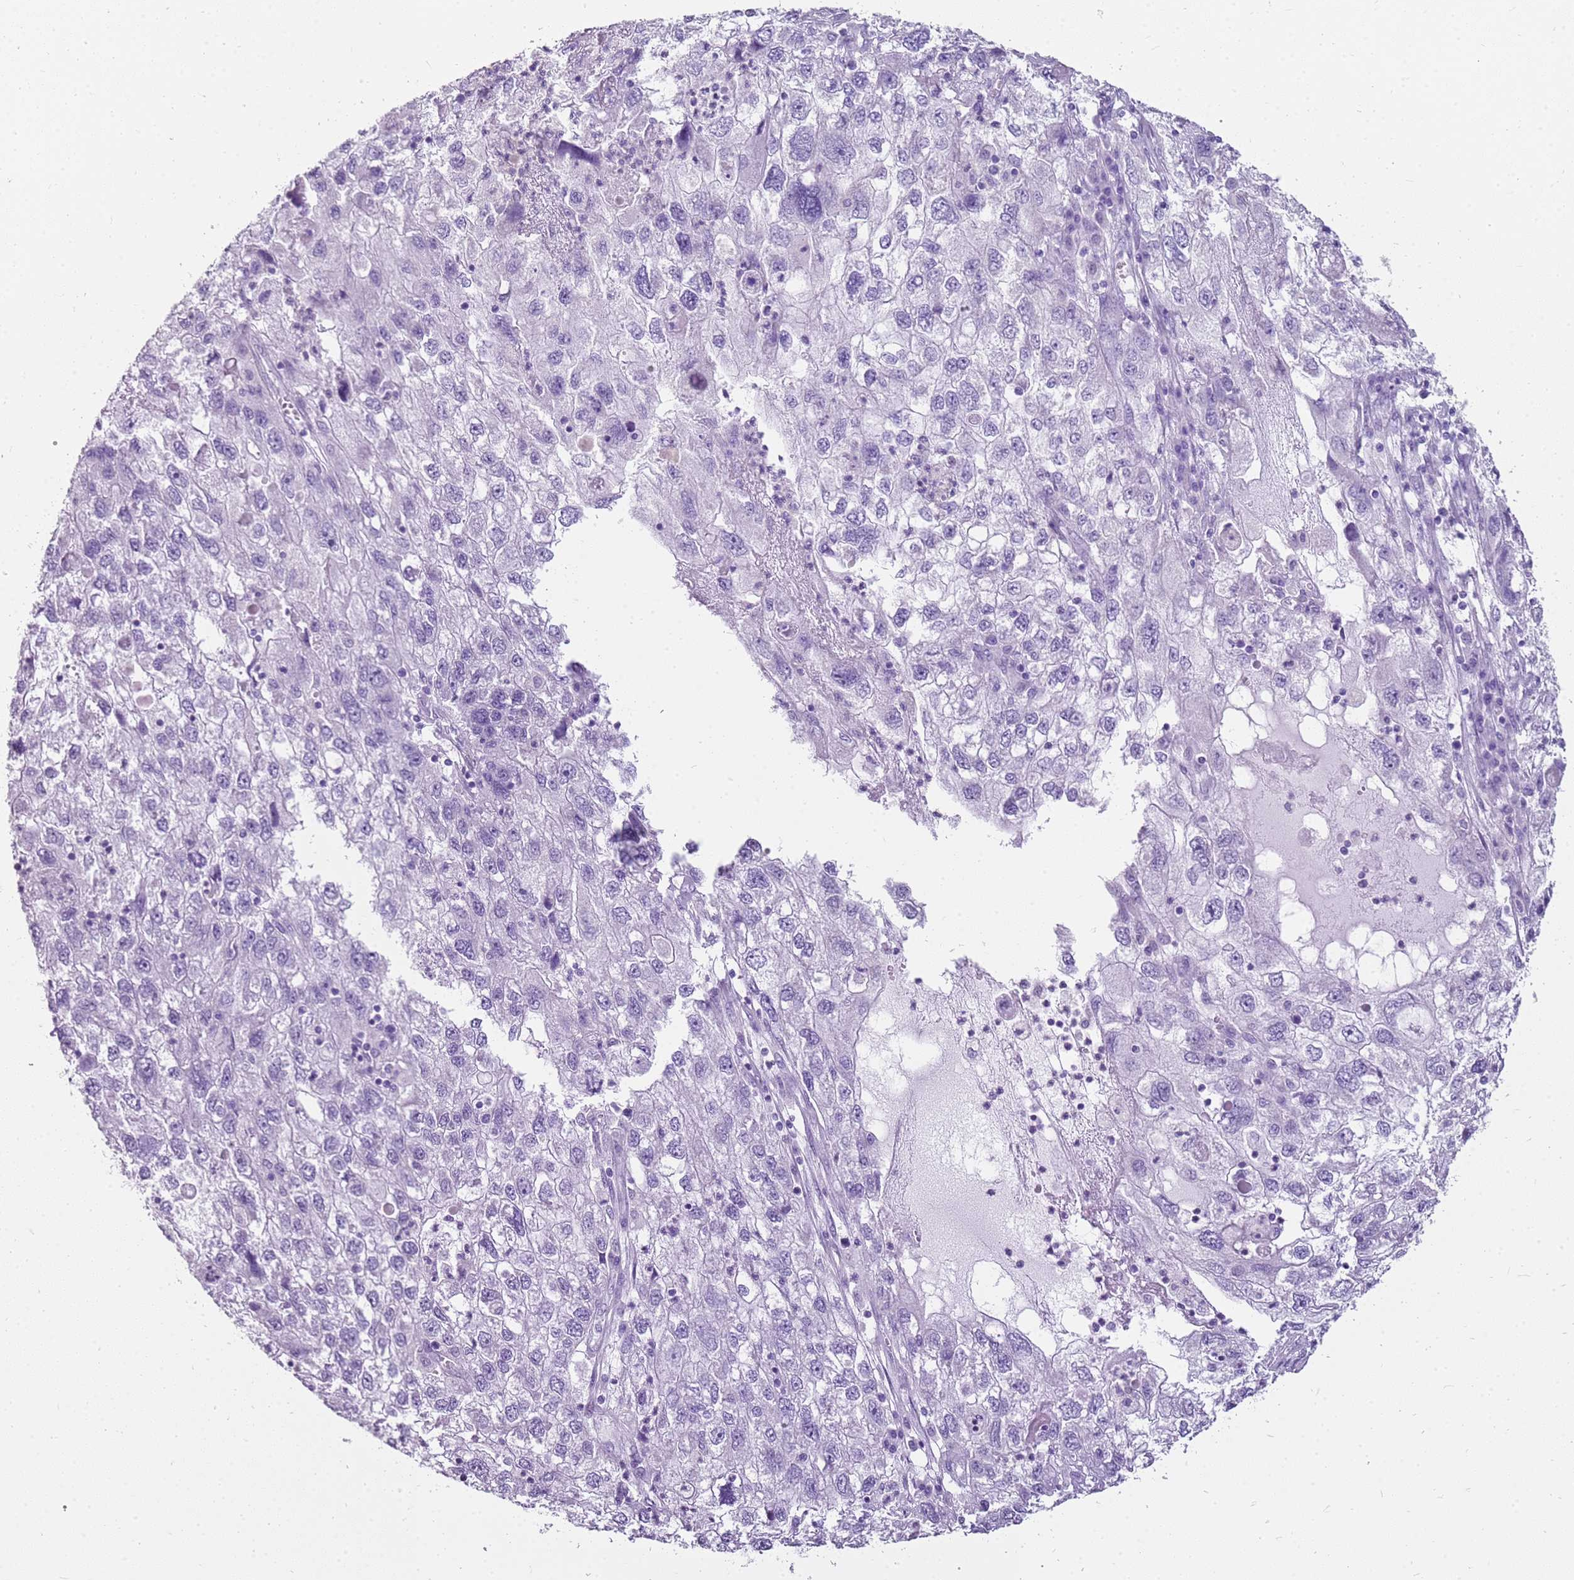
{"staining": {"intensity": "negative", "quantity": "none", "location": "none"}, "tissue": "endometrial cancer", "cell_type": "Tumor cells", "image_type": "cancer", "snomed": [{"axis": "morphology", "description": "Adenocarcinoma, NOS"}, {"axis": "topography", "description": "Endometrium"}], "caption": "The immunohistochemistry micrograph has no significant staining in tumor cells of endometrial cancer tissue. (Brightfield microscopy of DAB (3,3'-diaminobenzidine) immunohistochemistry (IHC) at high magnification).", "gene": "SULT1E1", "patient": {"sex": "female", "age": 49}}